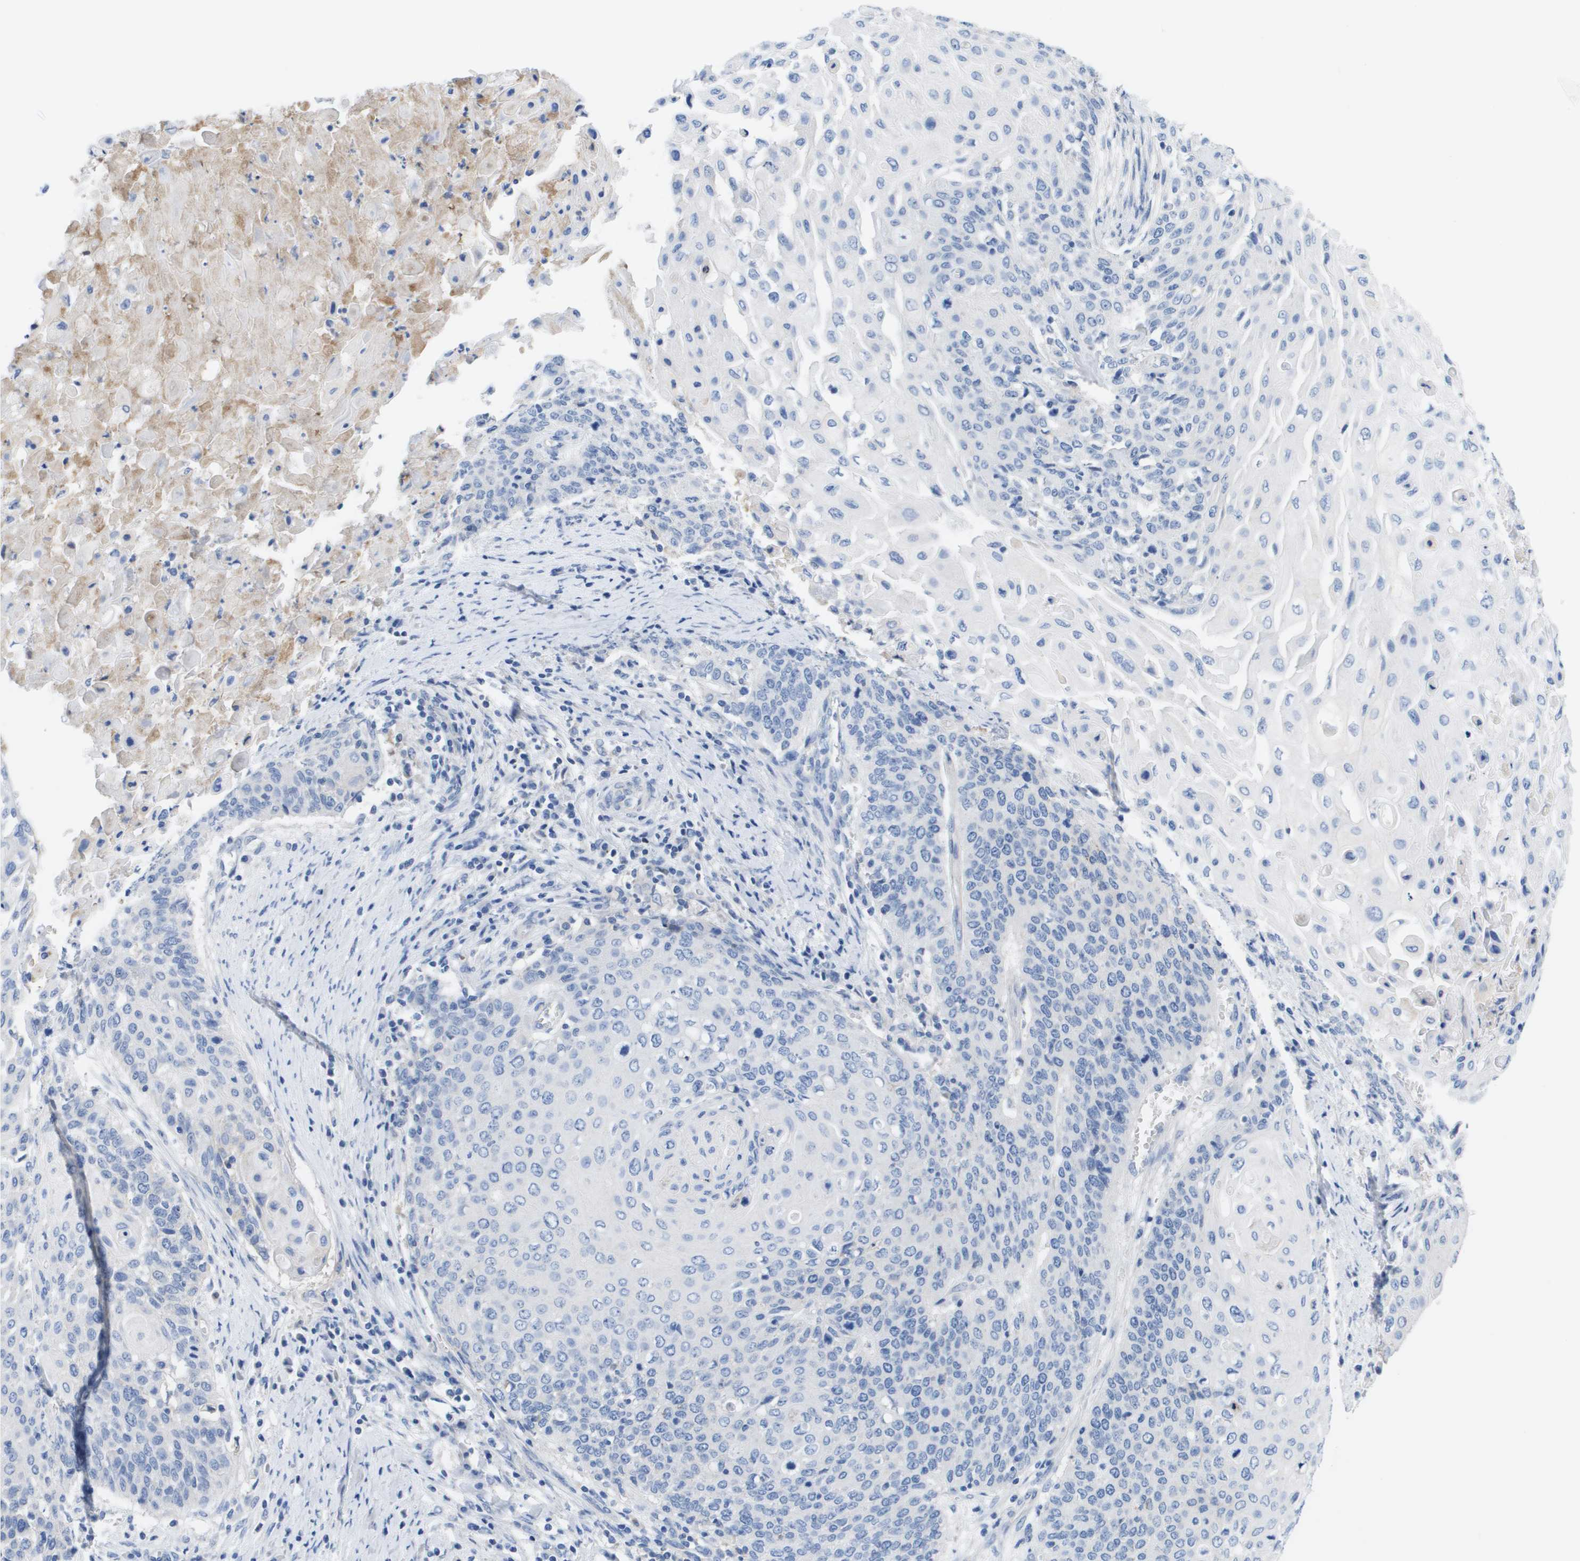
{"staining": {"intensity": "negative", "quantity": "none", "location": "none"}, "tissue": "cervical cancer", "cell_type": "Tumor cells", "image_type": "cancer", "snomed": [{"axis": "morphology", "description": "Squamous cell carcinoma, NOS"}, {"axis": "topography", "description": "Cervix"}], "caption": "There is no significant expression in tumor cells of squamous cell carcinoma (cervical).", "gene": "APOA1", "patient": {"sex": "female", "age": 39}}